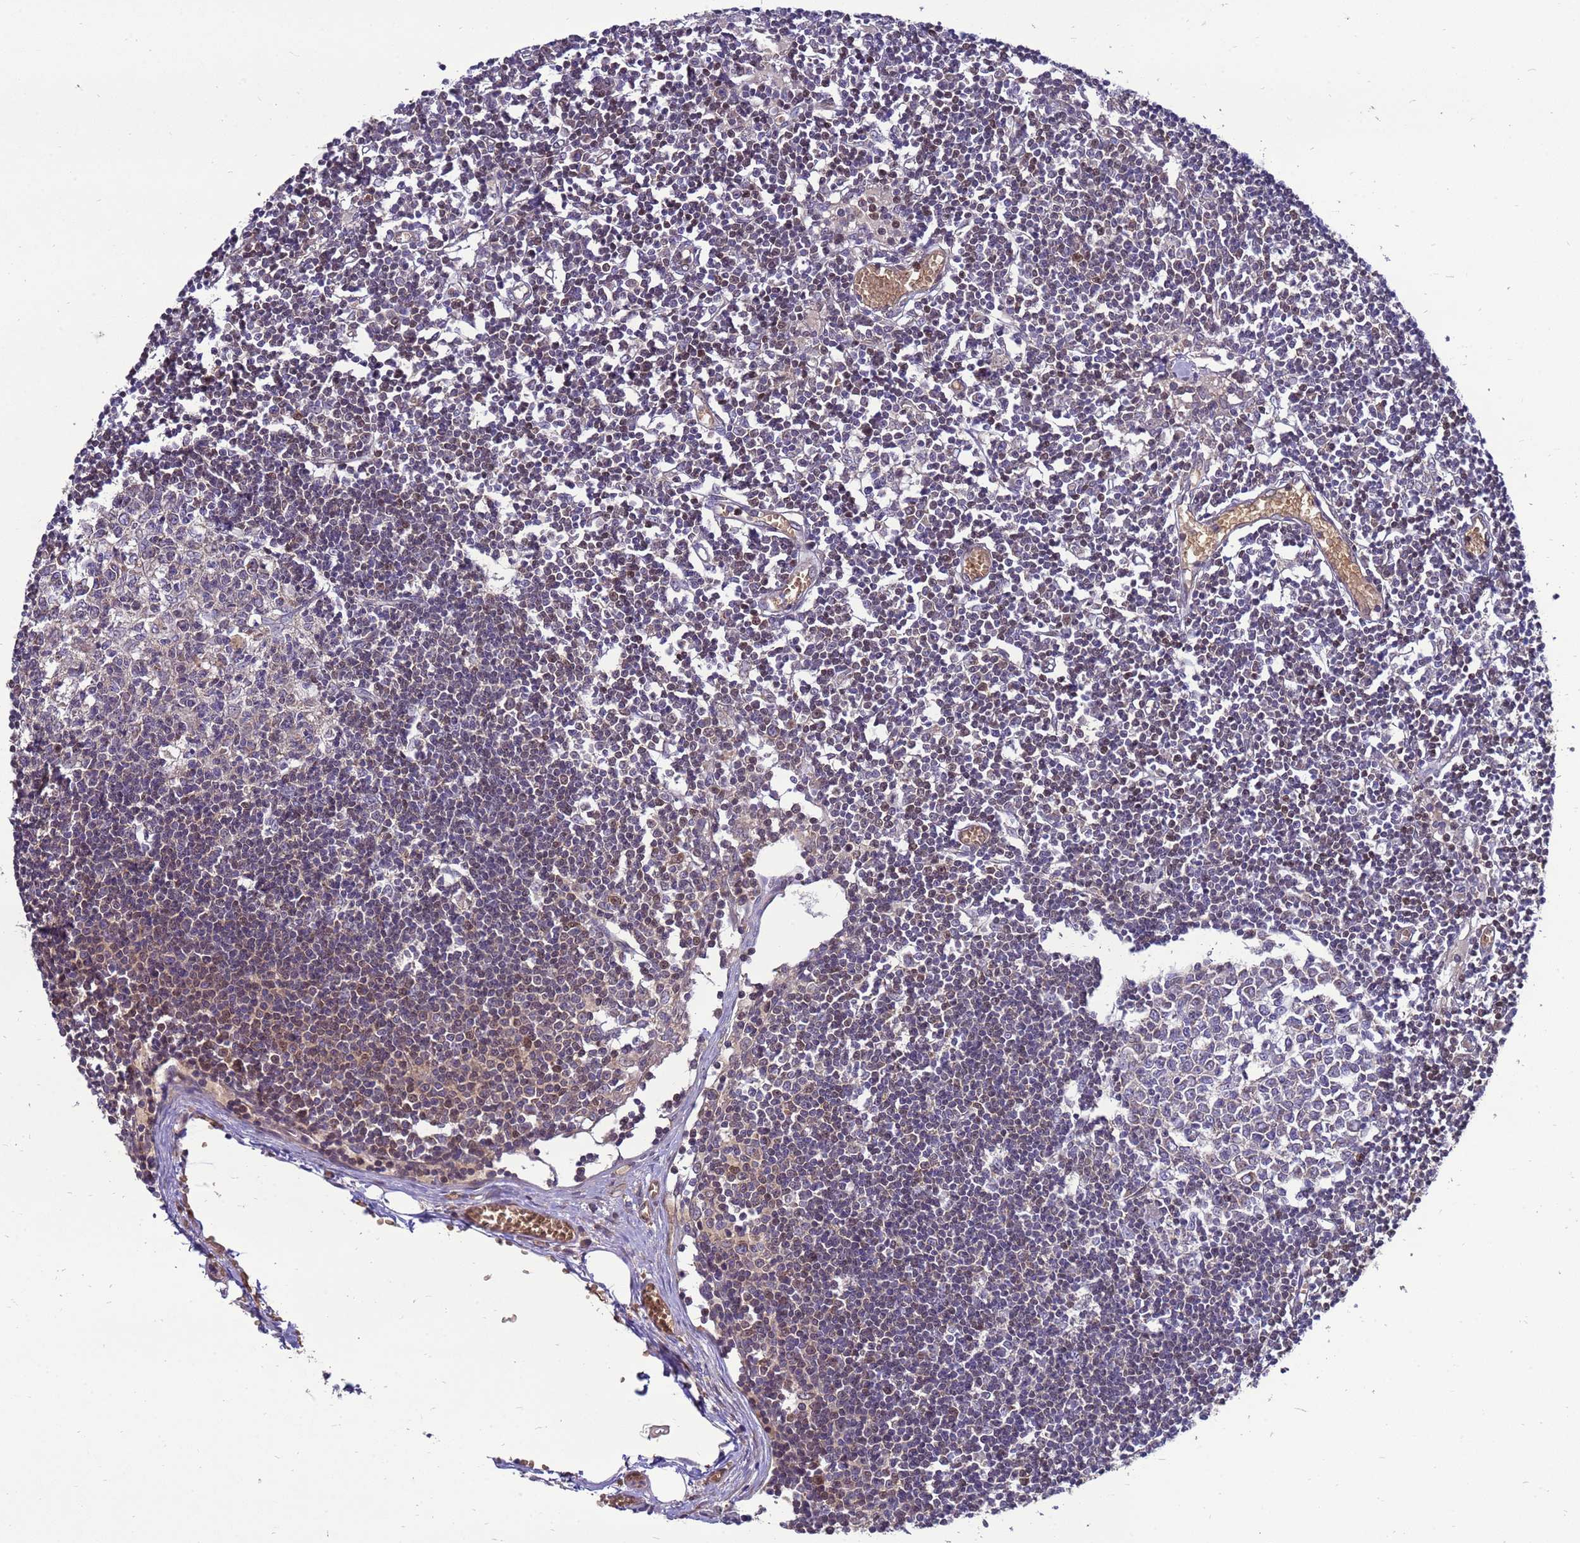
{"staining": {"intensity": "negative", "quantity": "none", "location": "none"}, "tissue": "lymph node", "cell_type": "Germinal center cells", "image_type": "normal", "snomed": [{"axis": "morphology", "description": "Normal tissue, NOS"}, {"axis": "topography", "description": "Lymph node"}], "caption": "This is a image of immunohistochemistry staining of benign lymph node, which shows no positivity in germinal center cells.", "gene": "EIF4EBP3", "patient": {"sex": "female", "age": 11}}